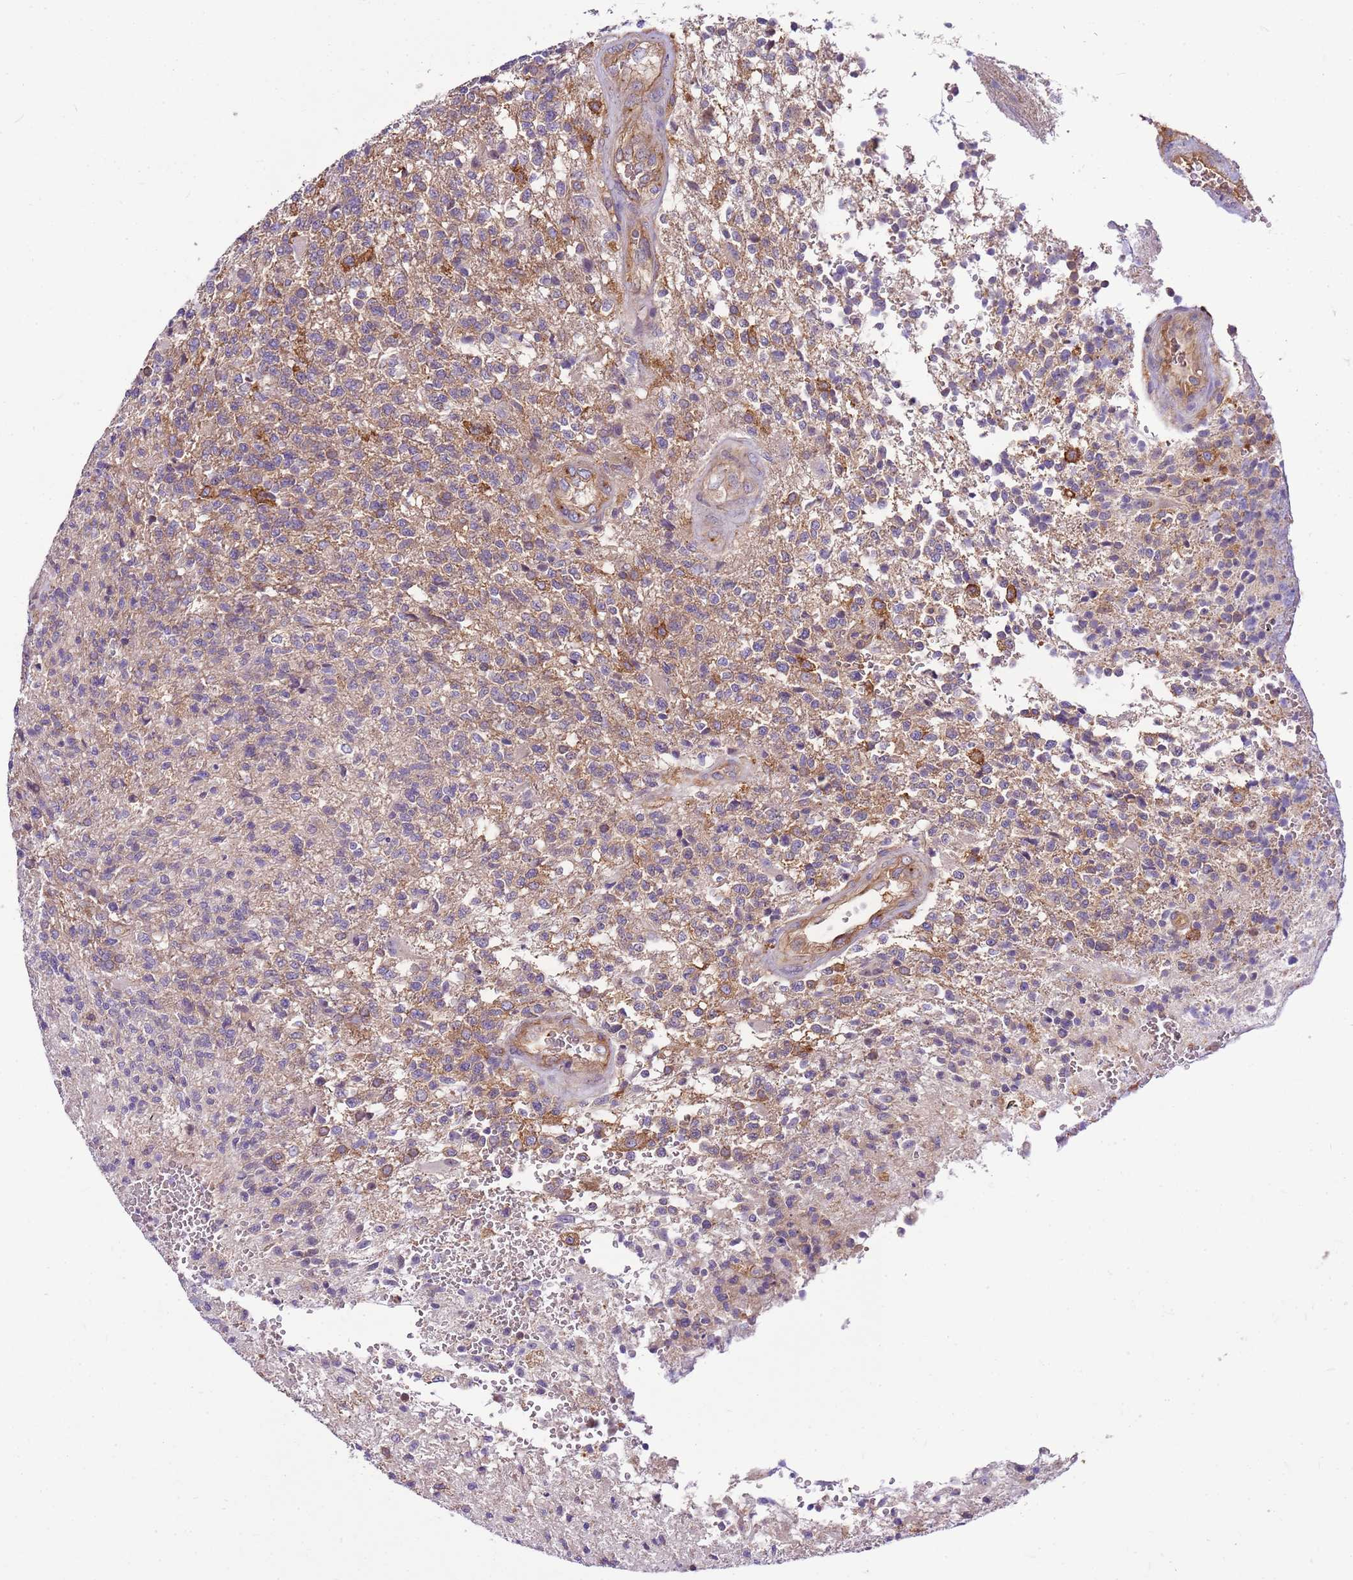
{"staining": {"intensity": "moderate", "quantity": "<25%", "location": "cytoplasmic/membranous"}, "tissue": "glioma", "cell_type": "Tumor cells", "image_type": "cancer", "snomed": [{"axis": "morphology", "description": "Glioma, malignant, High grade"}, {"axis": "topography", "description": "Brain"}], "caption": "Malignant high-grade glioma stained with a brown dye demonstrates moderate cytoplasmic/membranous positive staining in about <25% of tumor cells.", "gene": "ATXN2L", "patient": {"sex": "male", "age": 56}}